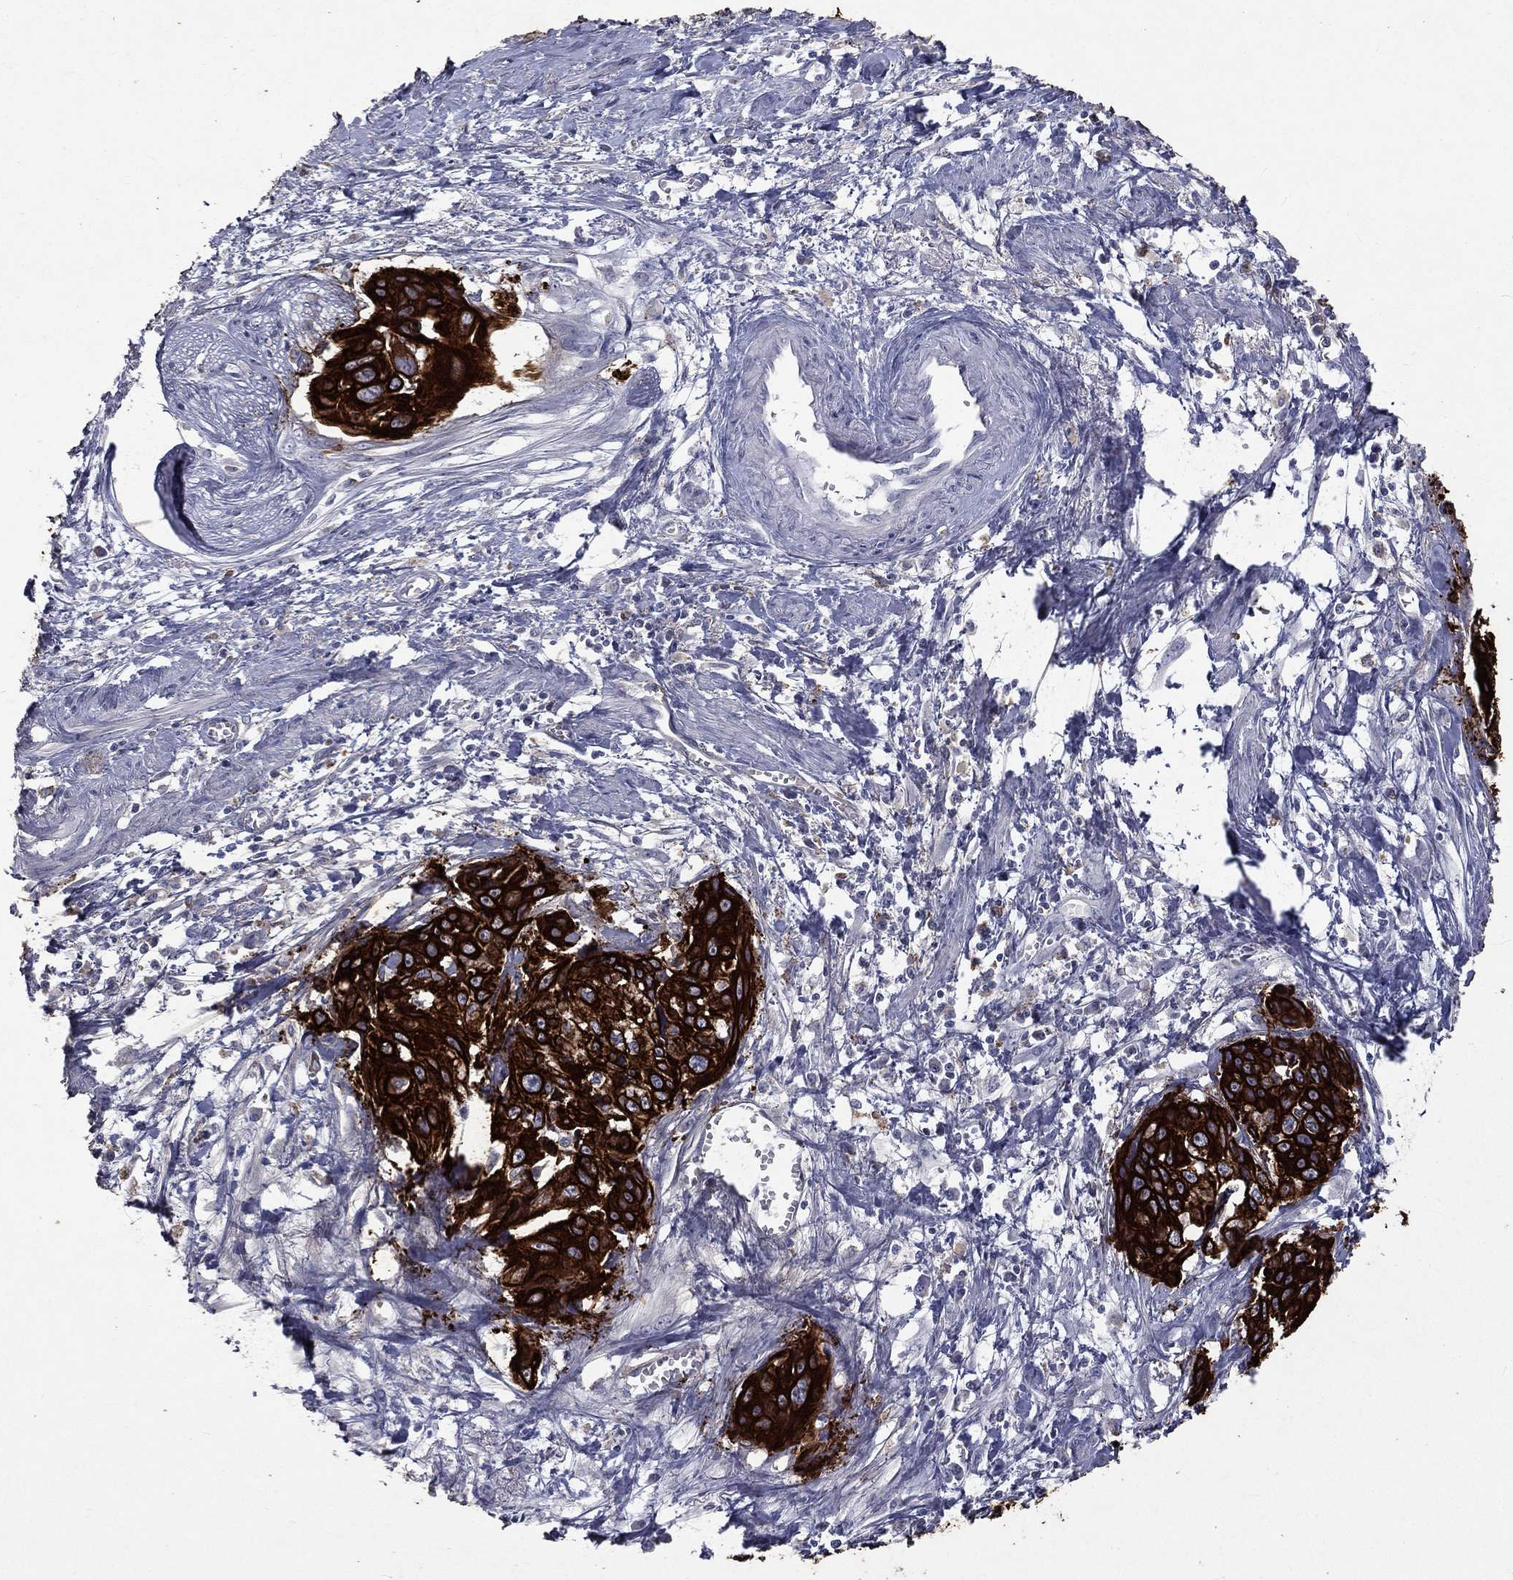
{"staining": {"intensity": "strong", "quantity": ">75%", "location": "cytoplasmic/membranous"}, "tissue": "cervical cancer", "cell_type": "Tumor cells", "image_type": "cancer", "snomed": [{"axis": "morphology", "description": "Squamous cell carcinoma, NOS"}, {"axis": "topography", "description": "Cervix"}], "caption": "Immunohistochemistry (IHC) photomicrograph of neoplastic tissue: human cervical cancer stained using IHC shows high levels of strong protein expression localized specifically in the cytoplasmic/membranous of tumor cells, appearing as a cytoplasmic/membranous brown color.", "gene": "KRT7", "patient": {"sex": "female", "age": 58}}